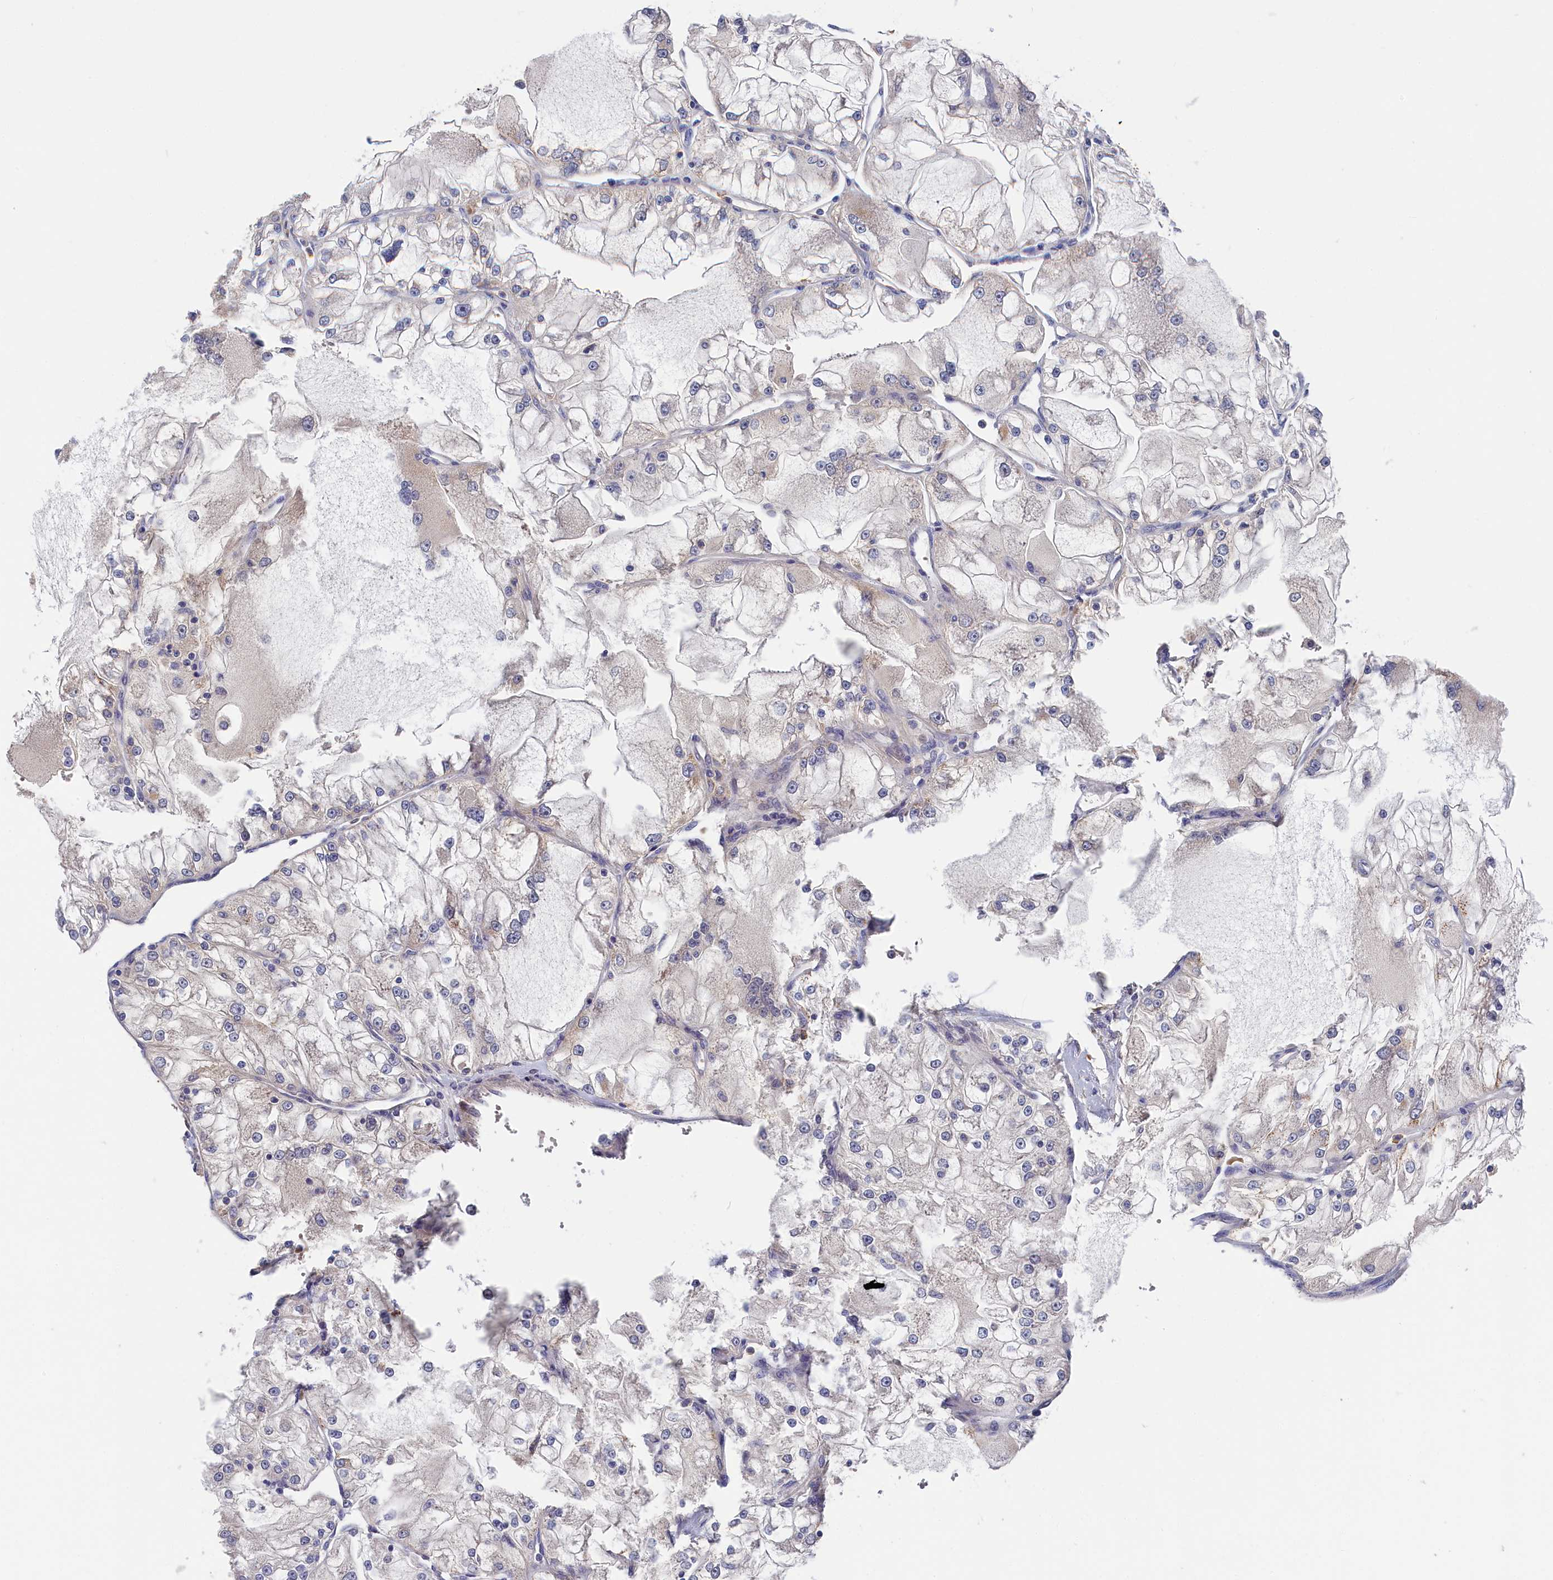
{"staining": {"intensity": "negative", "quantity": "none", "location": "none"}, "tissue": "renal cancer", "cell_type": "Tumor cells", "image_type": "cancer", "snomed": [{"axis": "morphology", "description": "Adenocarcinoma, NOS"}, {"axis": "topography", "description": "Kidney"}], "caption": "Immunohistochemical staining of human renal cancer displays no significant staining in tumor cells.", "gene": "CYB5D2", "patient": {"sex": "female", "age": 72}}